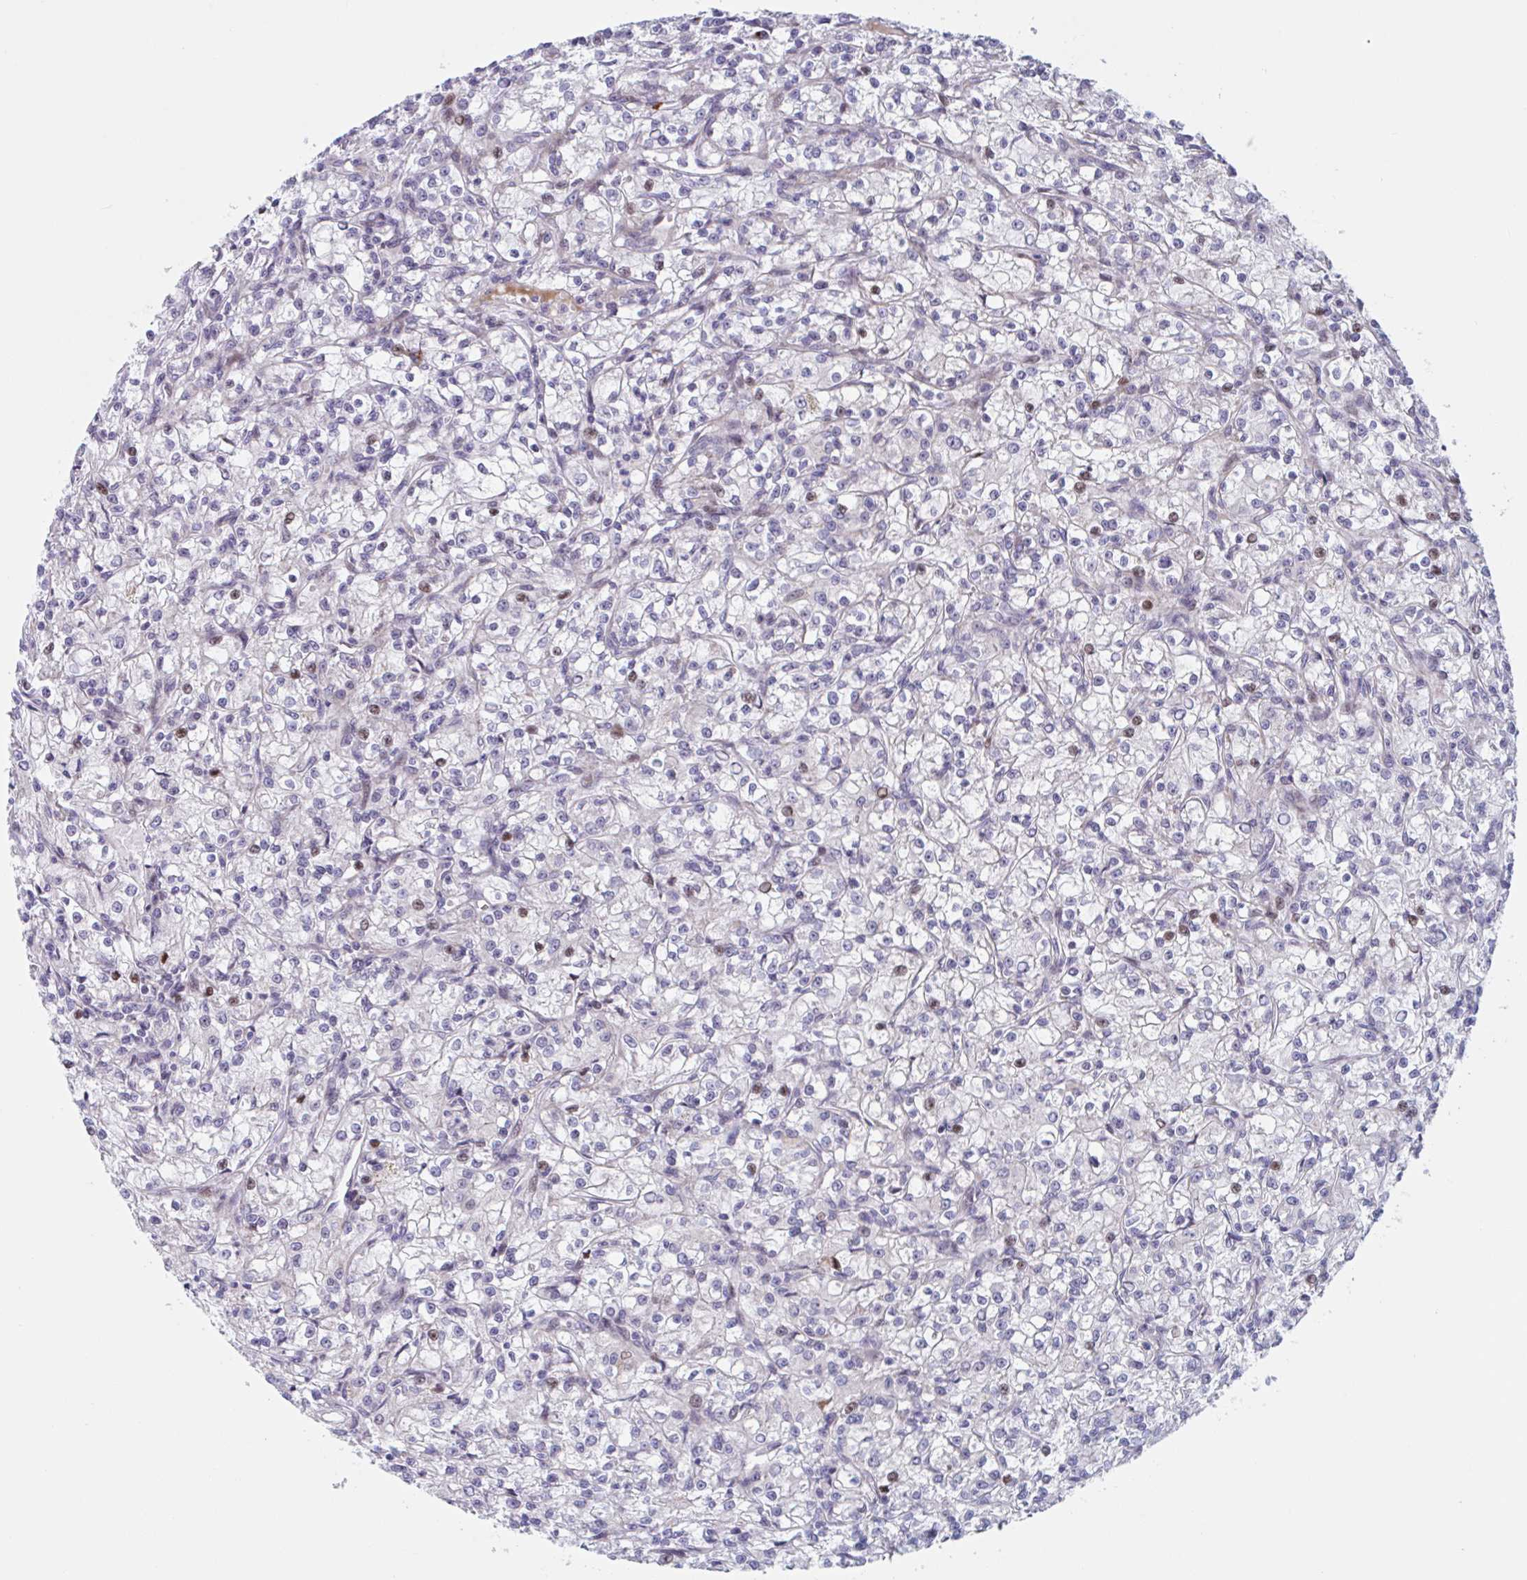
{"staining": {"intensity": "moderate", "quantity": "<25%", "location": "nuclear"}, "tissue": "renal cancer", "cell_type": "Tumor cells", "image_type": "cancer", "snomed": [{"axis": "morphology", "description": "Adenocarcinoma, NOS"}, {"axis": "topography", "description": "Kidney"}], "caption": "There is low levels of moderate nuclear positivity in tumor cells of renal adenocarcinoma, as demonstrated by immunohistochemical staining (brown color).", "gene": "DUXA", "patient": {"sex": "female", "age": 59}}